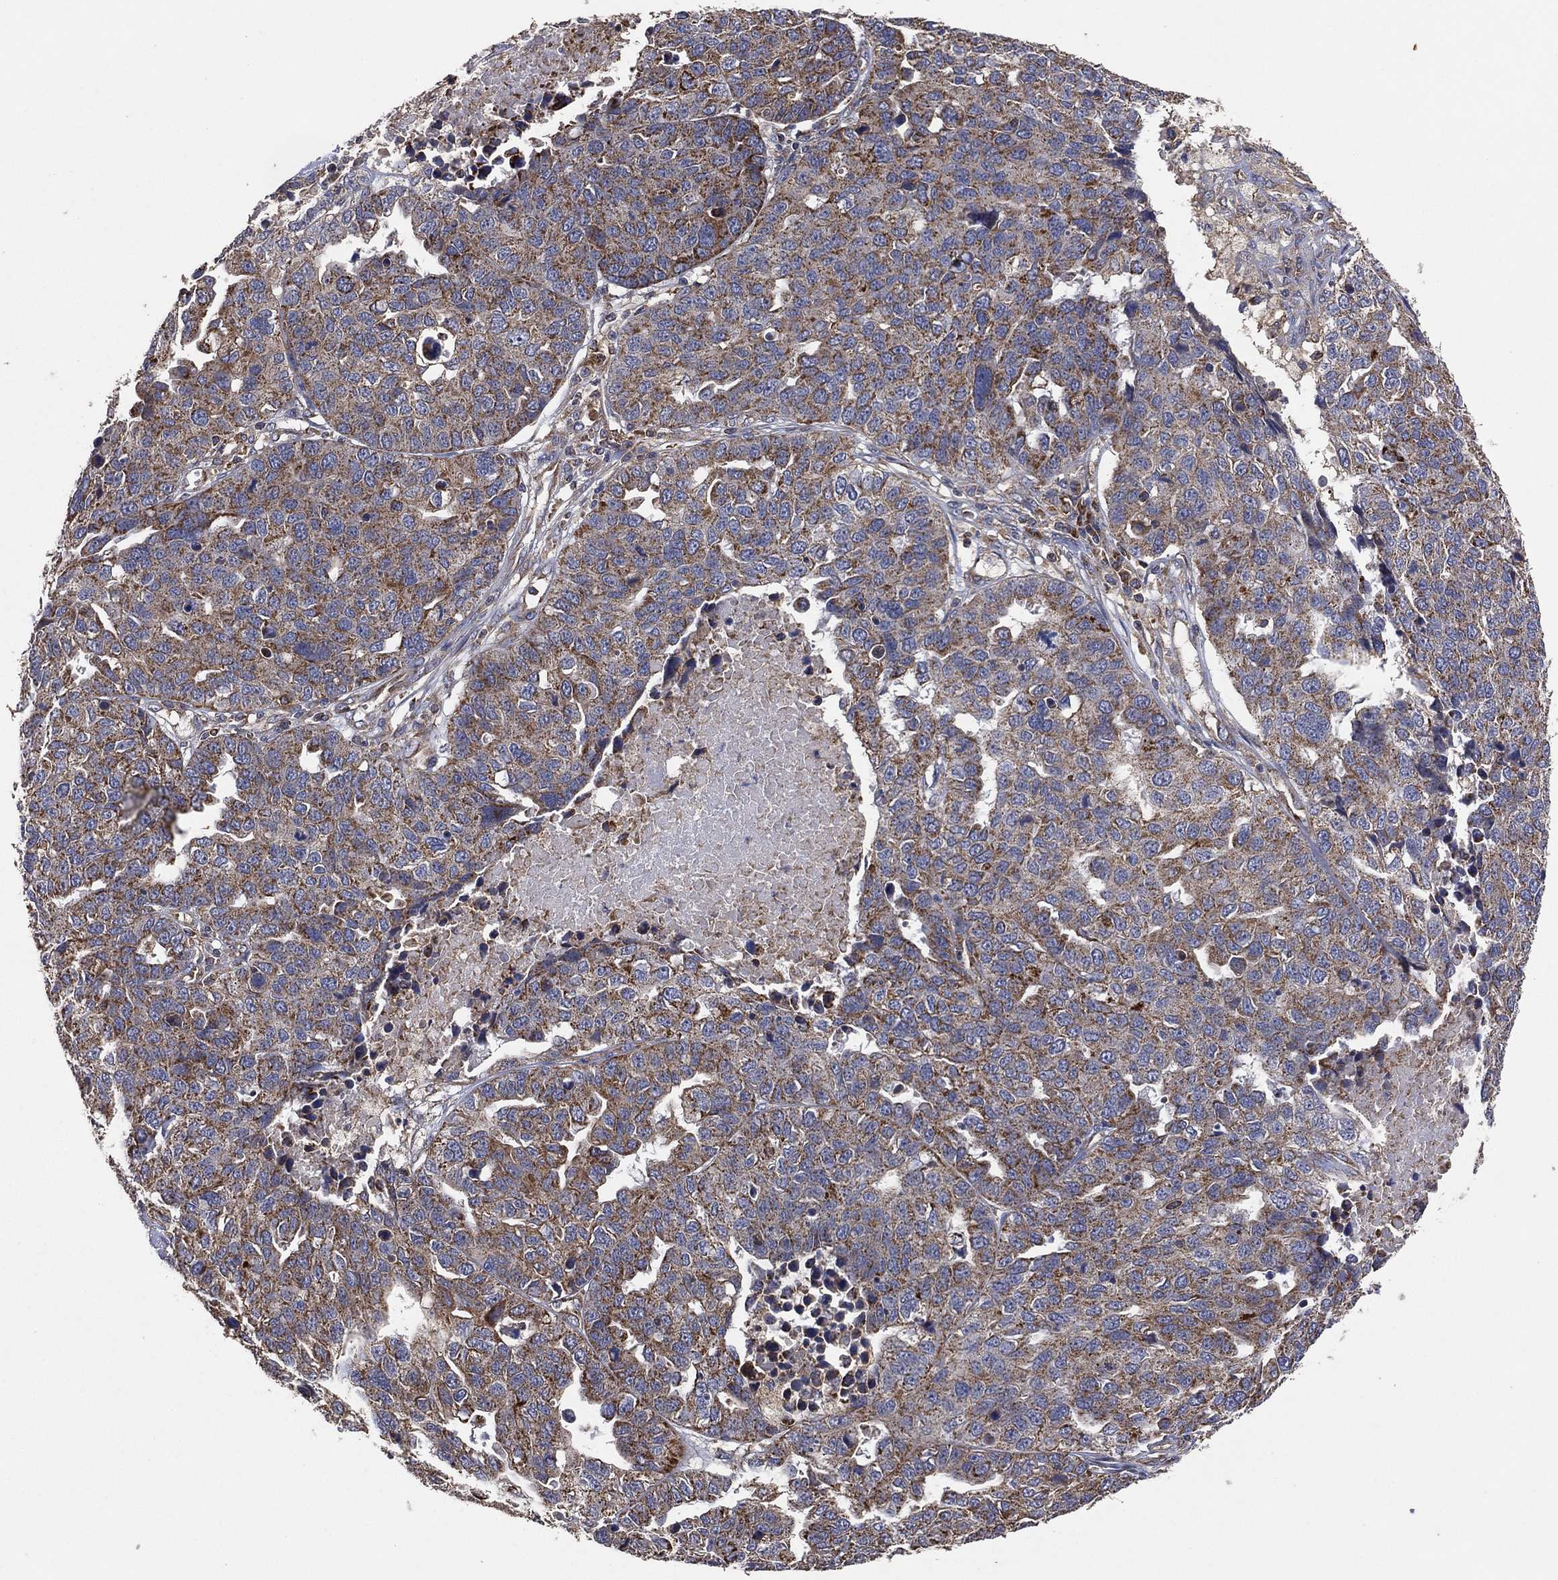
{"staining": {"intensity": "moderate", "quantity": "25%-75%", "location": "cytoplasmic/membranous"}, "tissue": "ovarian cancer", "cell_type": "Tumor cells", "image_type": "cancer", "snomed": [{"axis": "morphology", "description": "Cystadenocarcinoma, serous, NOS"}, {"axis": "topography", "description": "Ovary"}], "caption": "Ovarian serous cystadenocarcinoma stained for a protein (brown) exhibits moderate cytoplasmic/membranous positive expression in approximately 25%-75% of tumor cells.", "gene": "LIMD1", "patient": {"sex": "female", "age": 87}}